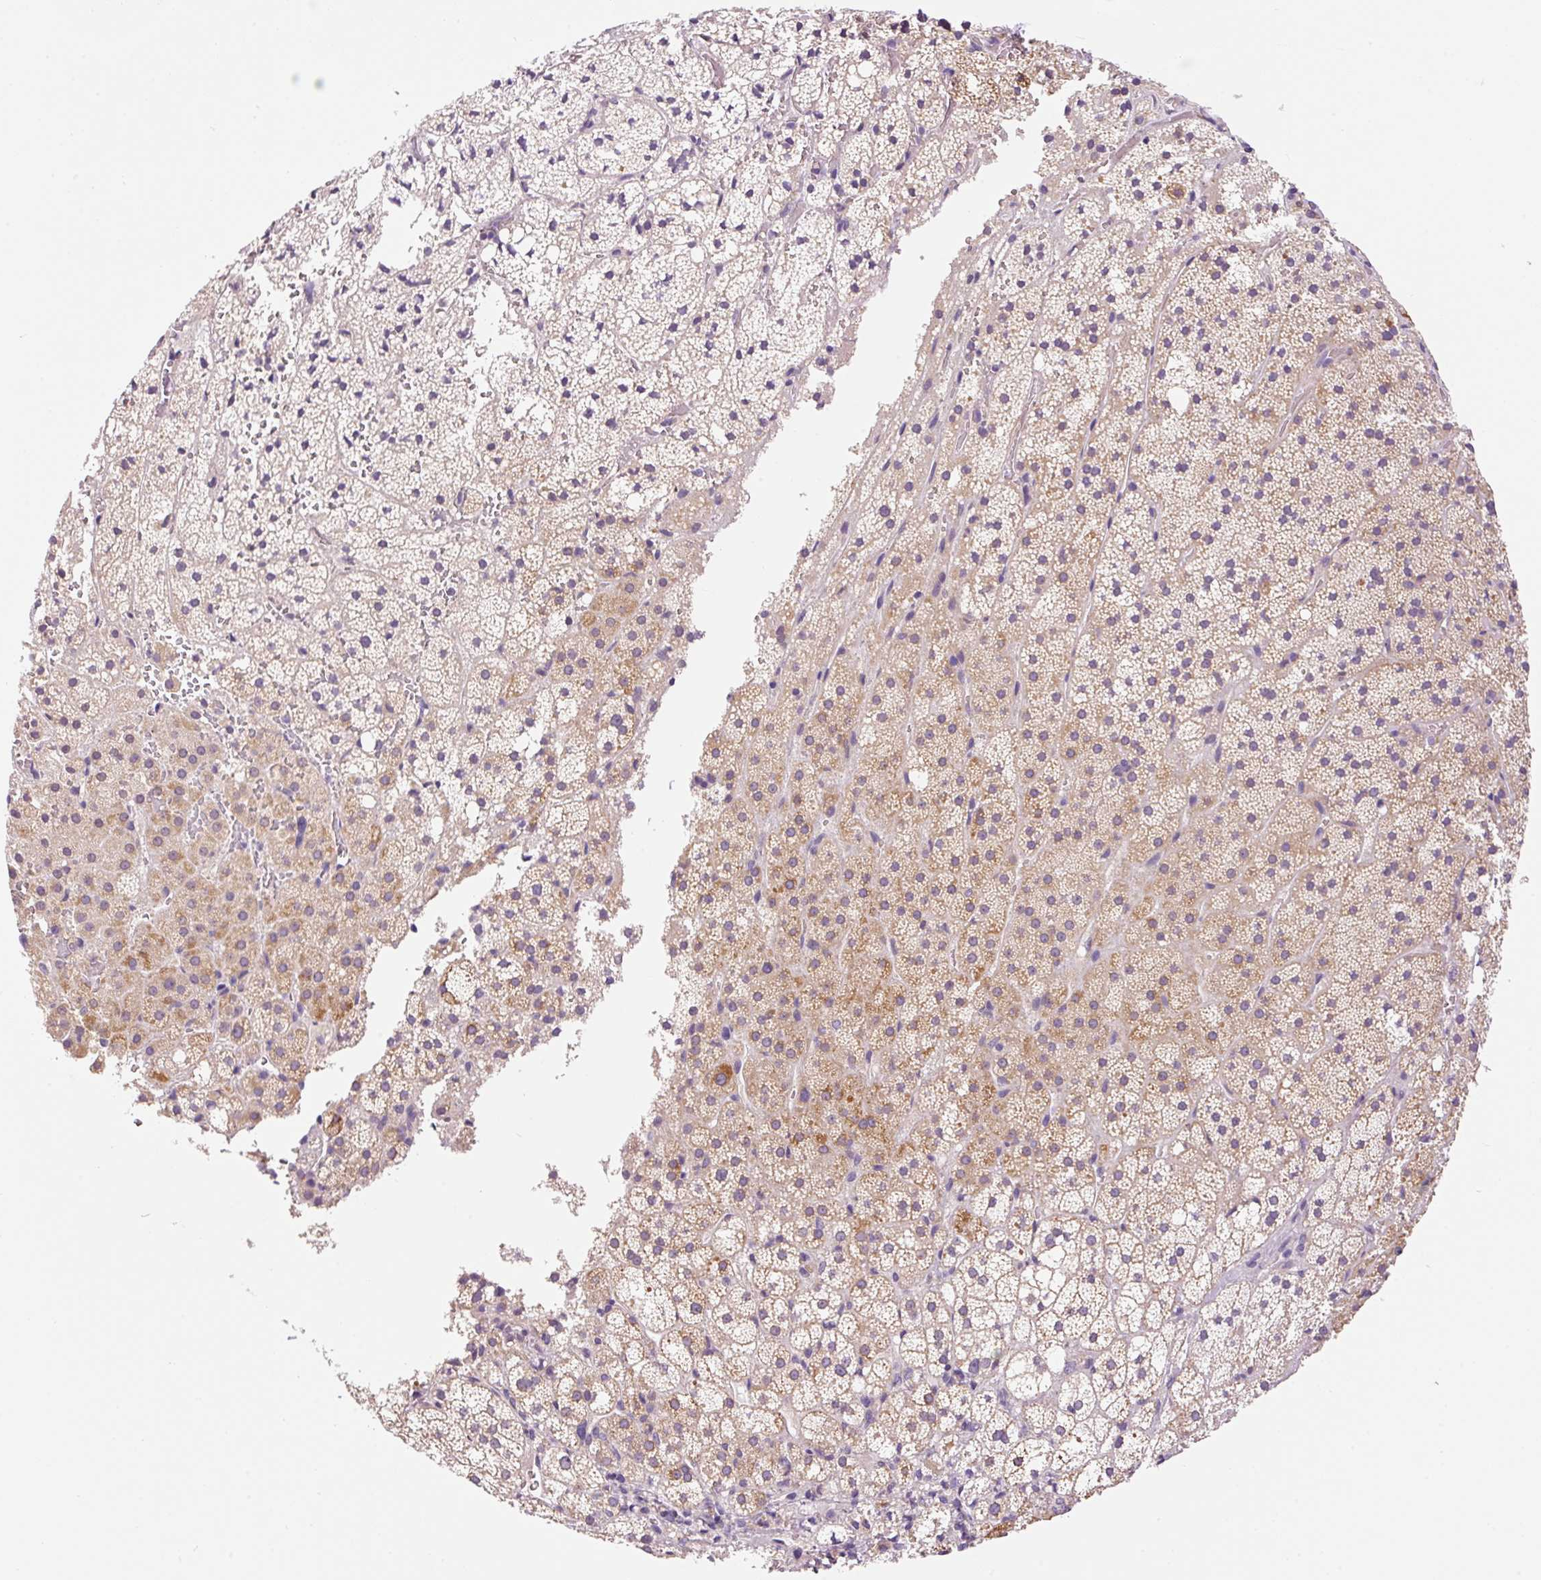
{"staining": {"intensity": "moderate", "quantity": "<25%", "location": "cytoplasmic/membranous"}, "tissue": "adrenal gland", "cell_type": "Glandular cells", "image_type": "normal", "snomed": [{"axis": "morphology", "description": "Normal tissue, NOS"}, {"axis": "topography", "description": "Adrenal gland"}], "caption": "A brown stain highlights moderate cytoplasmic/membranous positivity of a protein in glandular cells of benign adrenal gland.", "gene": "PNPLA5", "patient": {"sex": "male", "age": 53}}